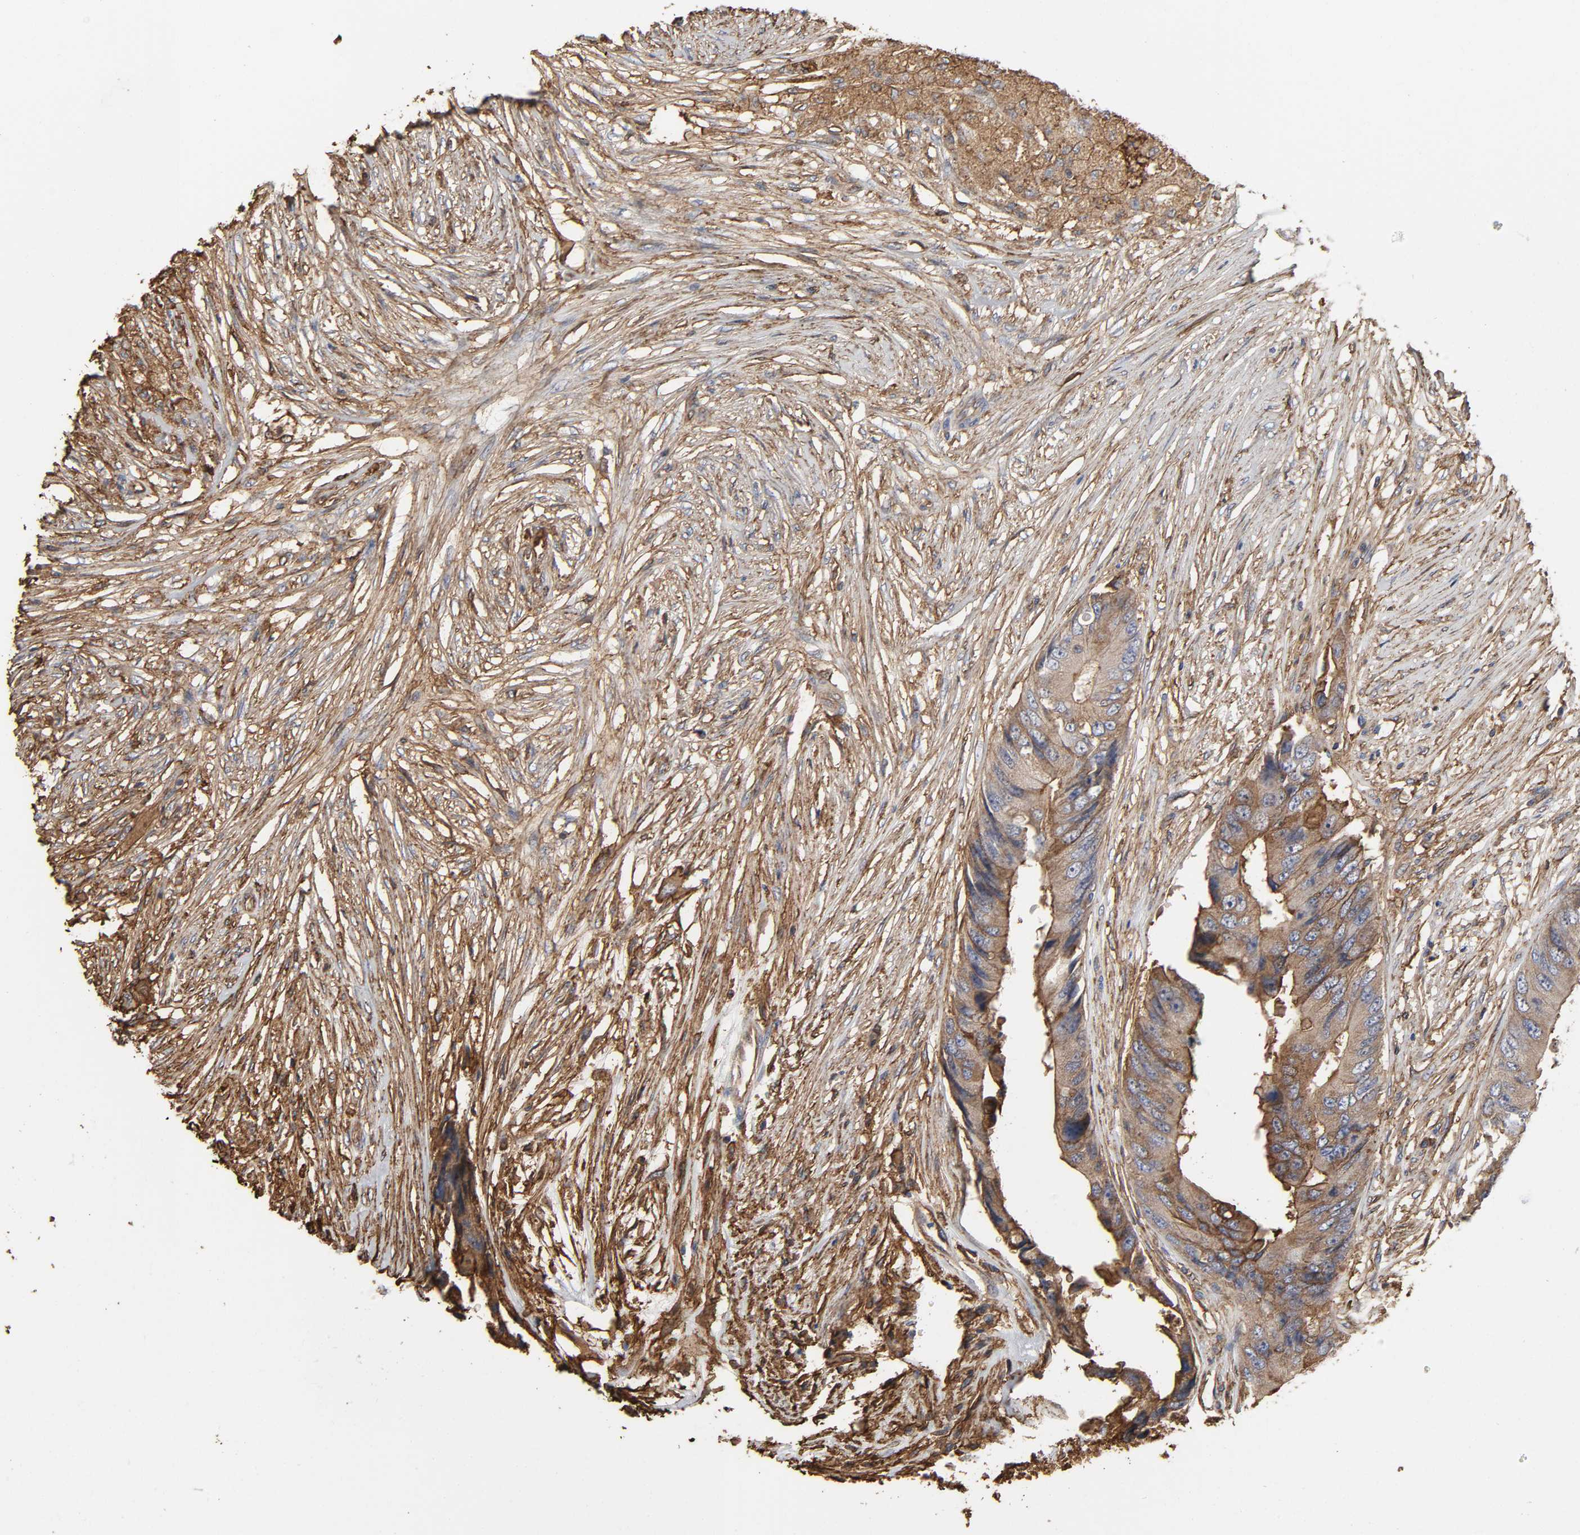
{"staining": {"intensity": "strong", "quantity": ">75%", "location": "cytoplasmic/membranous"}, "tissue": "colorectal cancer", "cell_type": "Tumor cells", "image_type": "cancer", "snomed": [{"axis": "morphology", "description": "Adenocarcinoma, NOS"}, {"axis": "topography", "description": "Colon"}], "caption": "This image exhibits colorectal cancer (adenocarcinoma) stained with immunohistochemistry (IHC) to label a protein in brown. The cytoplasmic/membranous of tumor cells show strong positivity for the protein. Nuclei are counter-stained blue.", "gene": "ANXA2", "patient": {"sex": "male", "age": 71}}